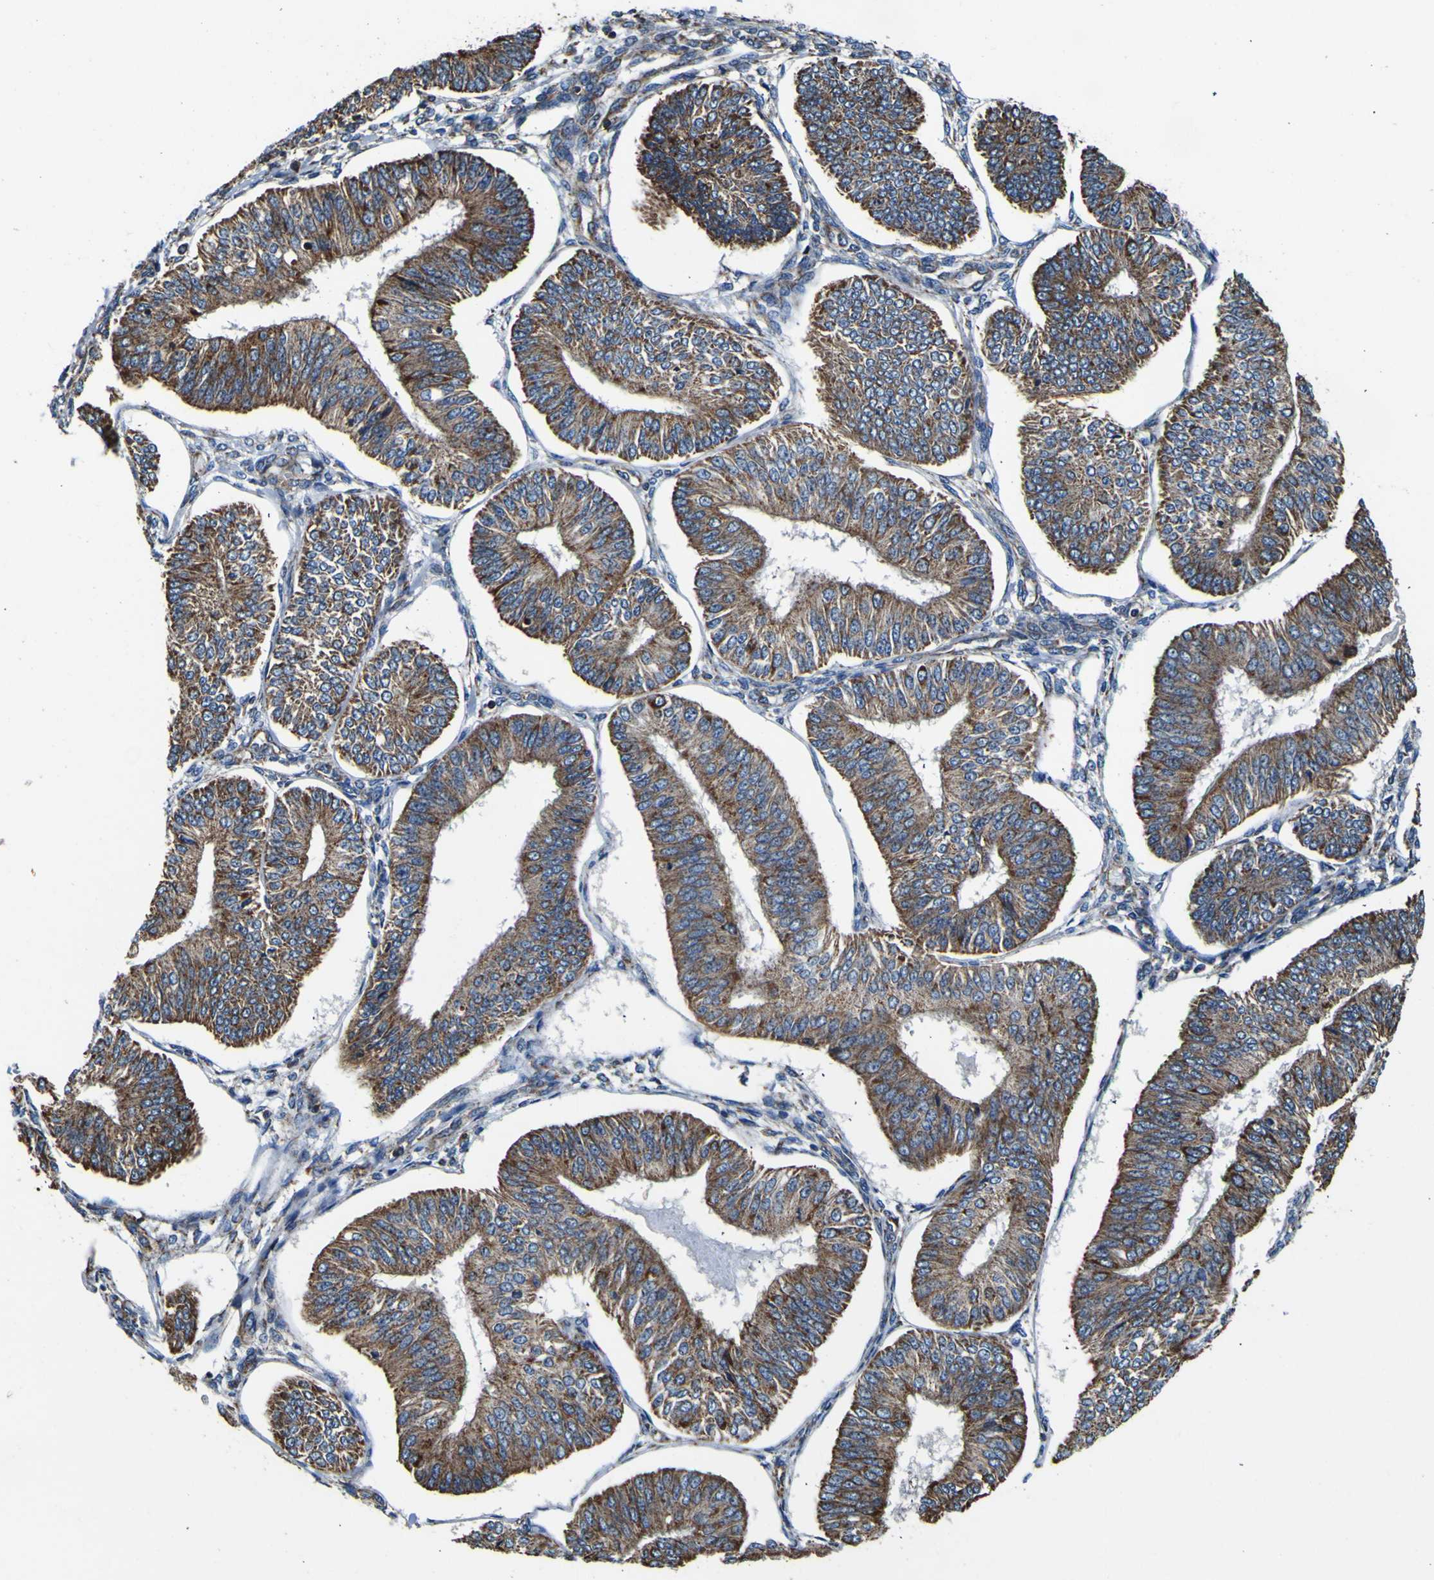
{"staining": {"intensity": "moderate", "quantity": ">75%", "location": "cytoplasmic/membranous"}, "tissue": "endometrial cancer", "cell_type": "Tumor cells", "image_type": "cancer", "snomed": [{"axis": "morphology", "description": "Adenocarcinoma, NOS"}, {"axis": "topography", "description": "Endometrium"}], "caption": "Moderate cytoplasmic/membranous expression for a protein is identified in approximately >75% of tumor cells of adenocarcinoma (endometrial) using IHC.", "gene": "INPP5A", "patient": {"sex": "female", "age": 58}}